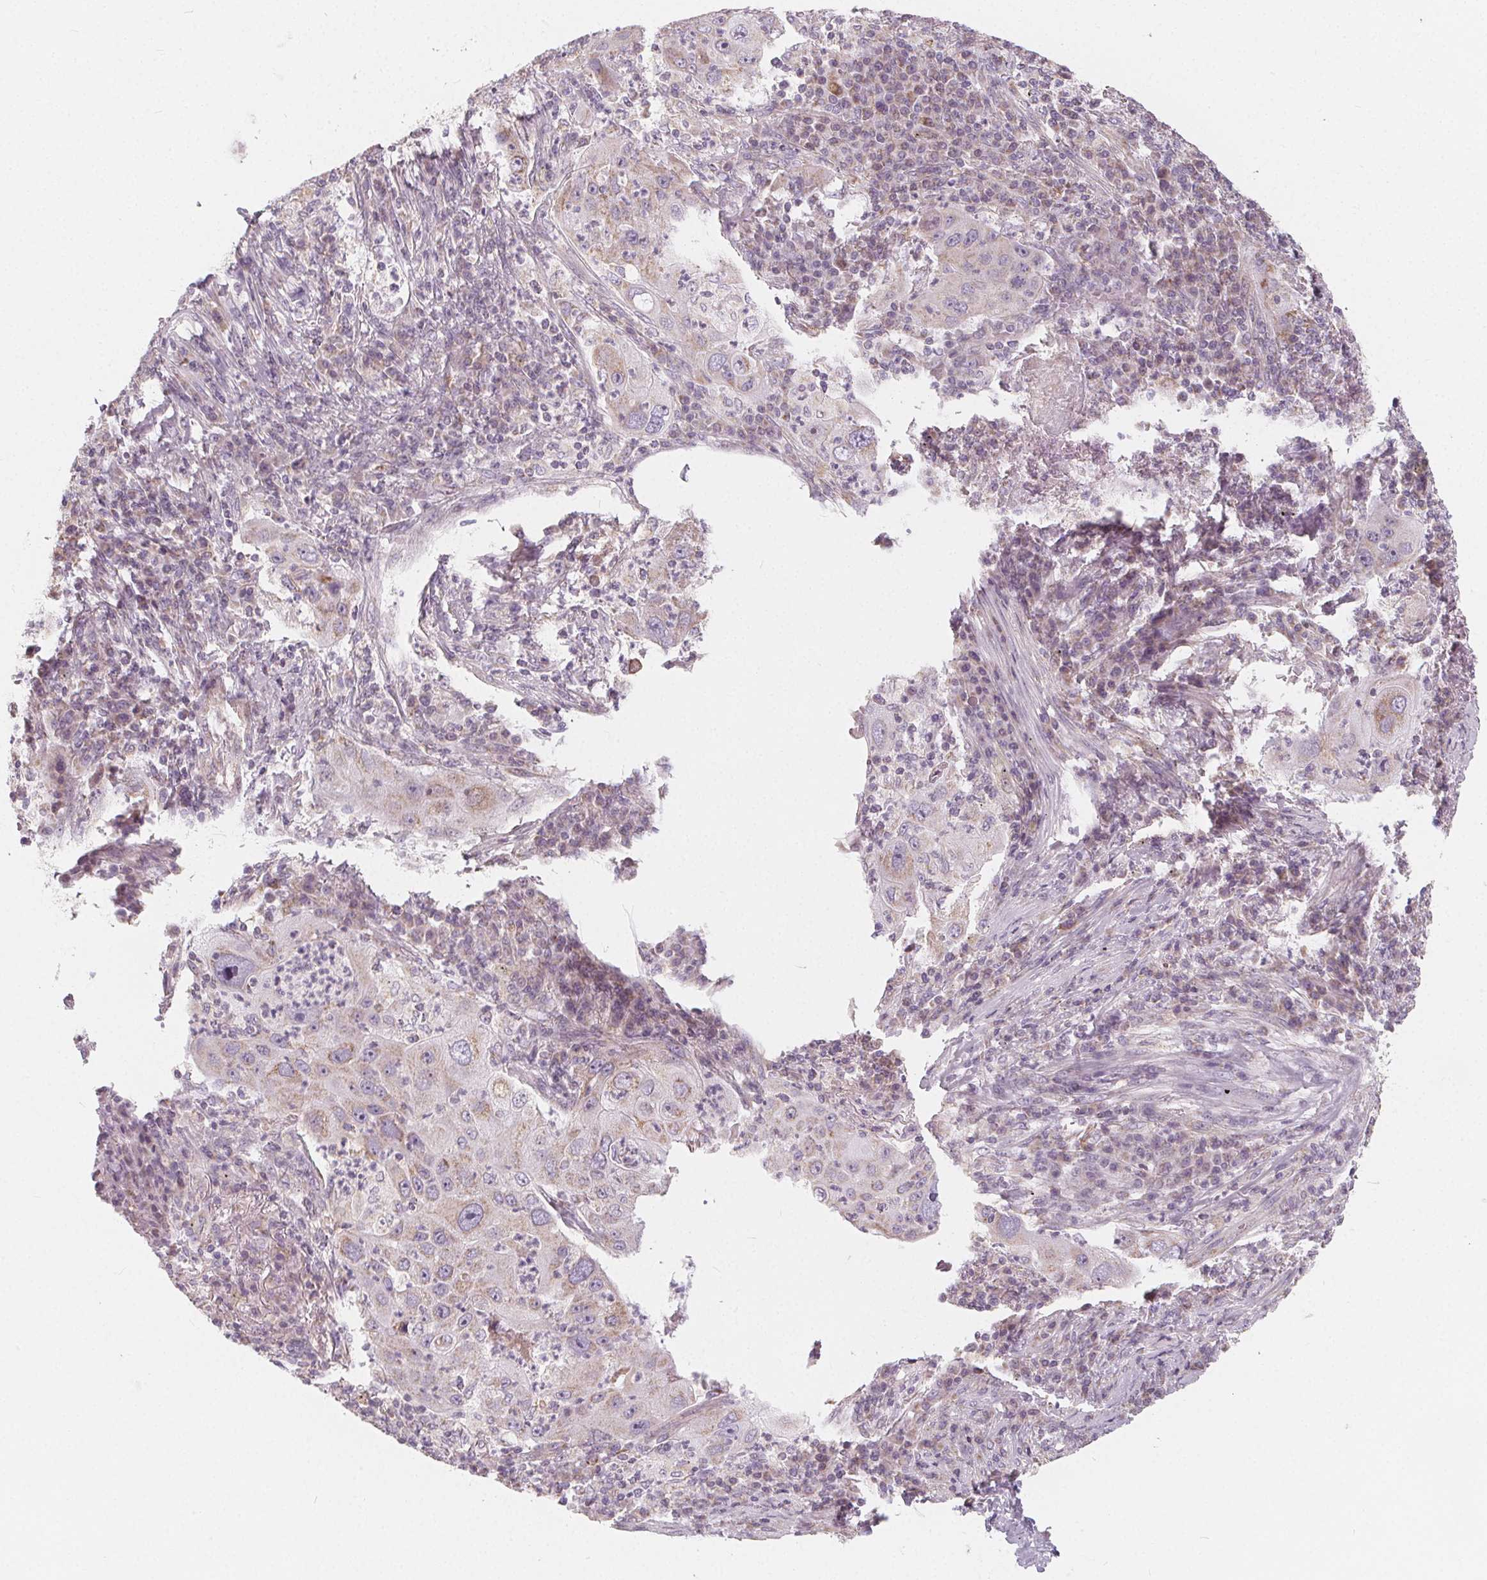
{"staining": {"intensity": "weak", "quantity": "25%-75%", "location": "cytoplasmic/membranous"}, "tissue": "lung cancer", "cell_type": "Tumor cells", "image_type": "cancer", "snomed": [{"axis": "morphology", "description": "Squamous cell carcinoma, NOS"}, {"axis": "topography", "description": "Lung"}], "caption": "Immunohistochemical staining of human lung squamous cell carcinoma displays weak cytoplasmic/membranous protein expression in about 25%-75% of tumor cells. Using DAB (3,3'-diaminobenzidine) (brown) and hematoxylin (blue) stains, captured at high magnification using brightfield microscopy.", "gene": "NUP210L", "patient": {"sex": "female", "age": 59}}